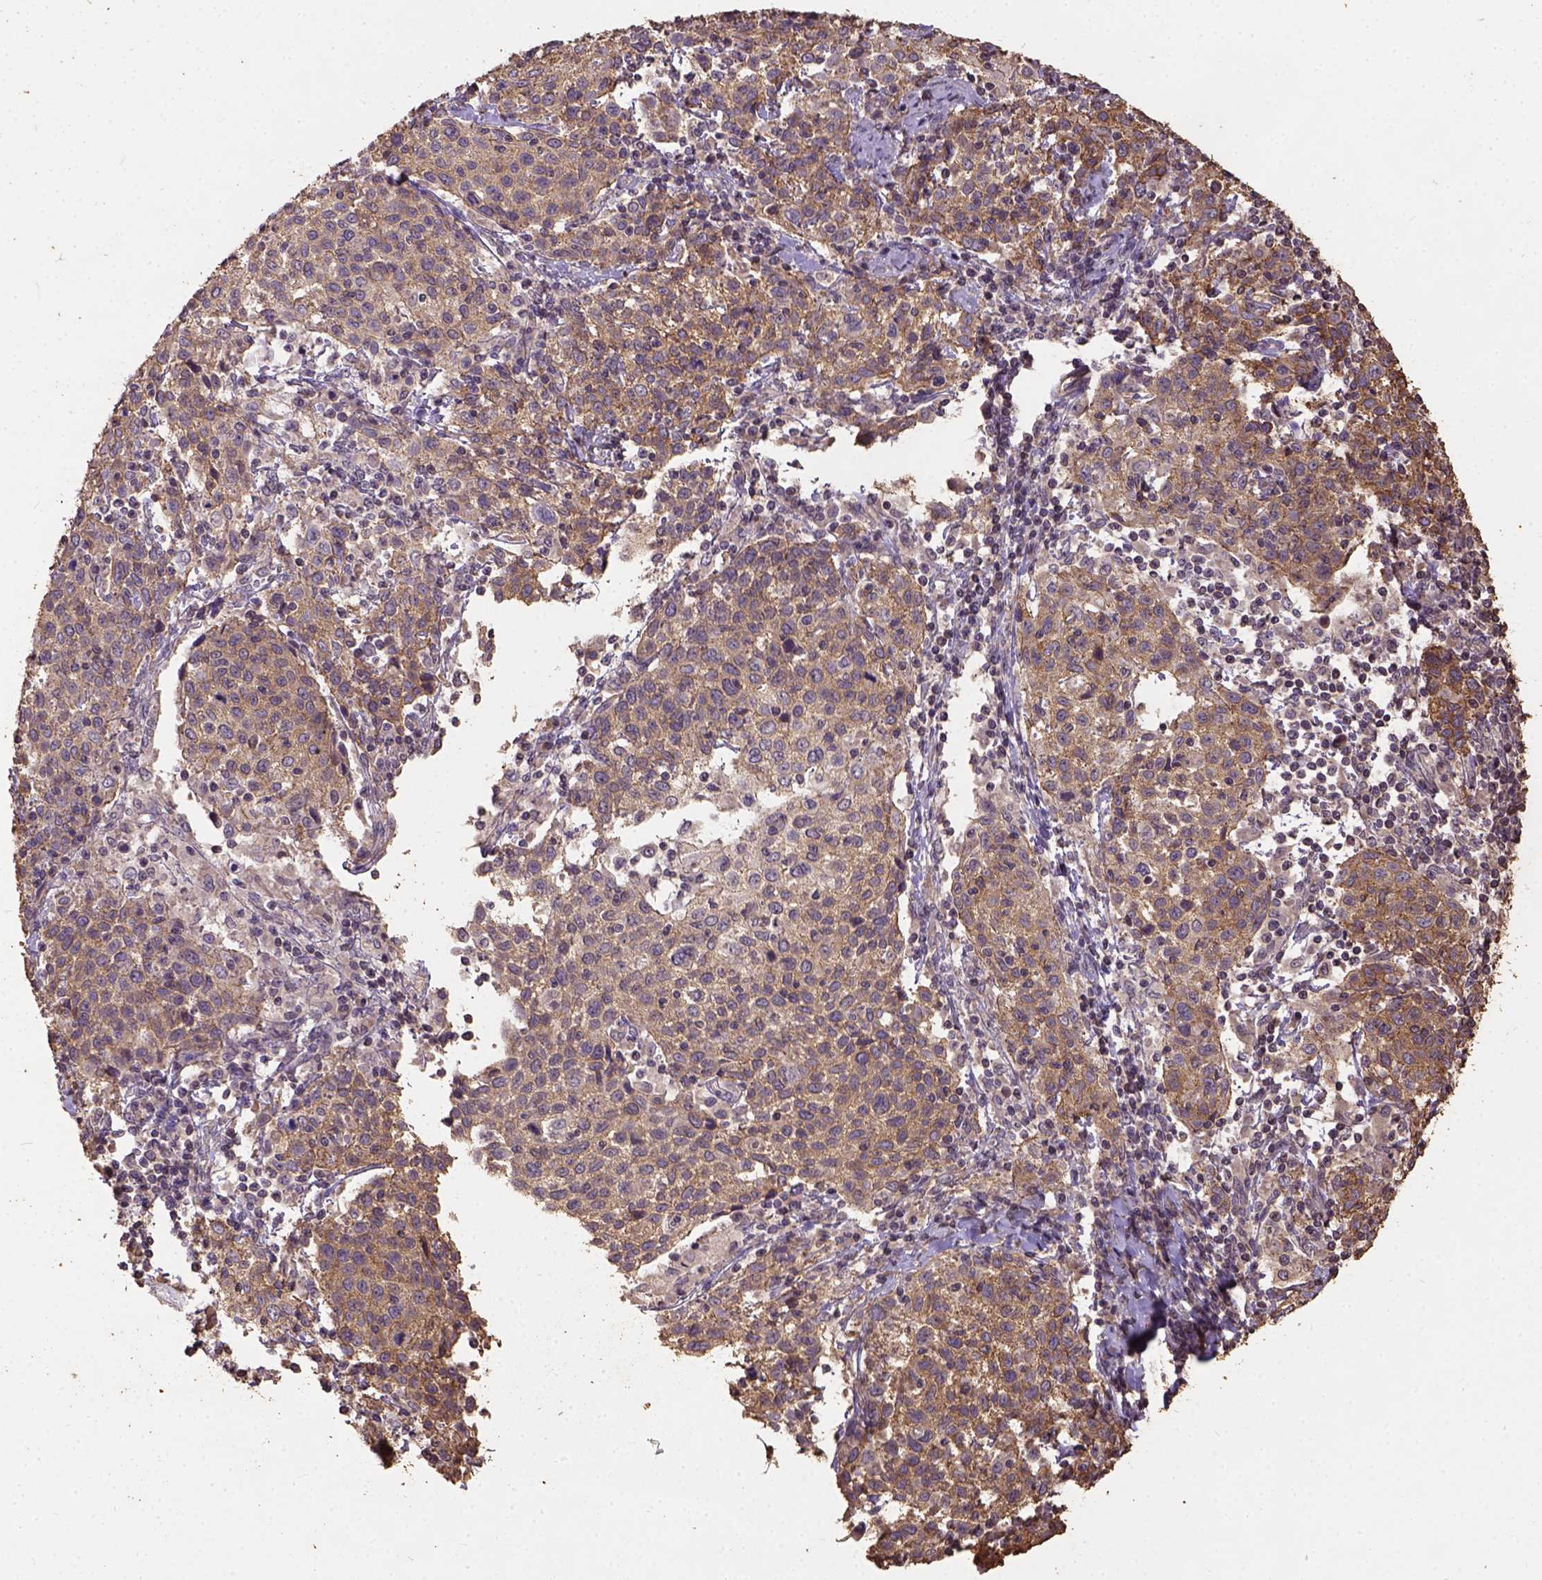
{"staining": {"intensity": "moderate", "quantity": "<25%", "location": "cytoplasmic/membranous"}, "tissue": "cervical cancer", "cell_type": "Tumor cells", "image_type": "cancer", "snomed": [{"axis": "morphology", "description": "Squamous cell carcinoma, NOS"}, {"axis": "topography", "description": "Cervix"}], "caption": "There is low levels of moderate cytoplasmic/membranous staining in tumor cells of cervical cancer (squamous cell carcinoma), as demonstrated by immunohistochemical staining (brown color).", "gene": "ATP1B3", "patient": {"sex": "female", "age": 61}}